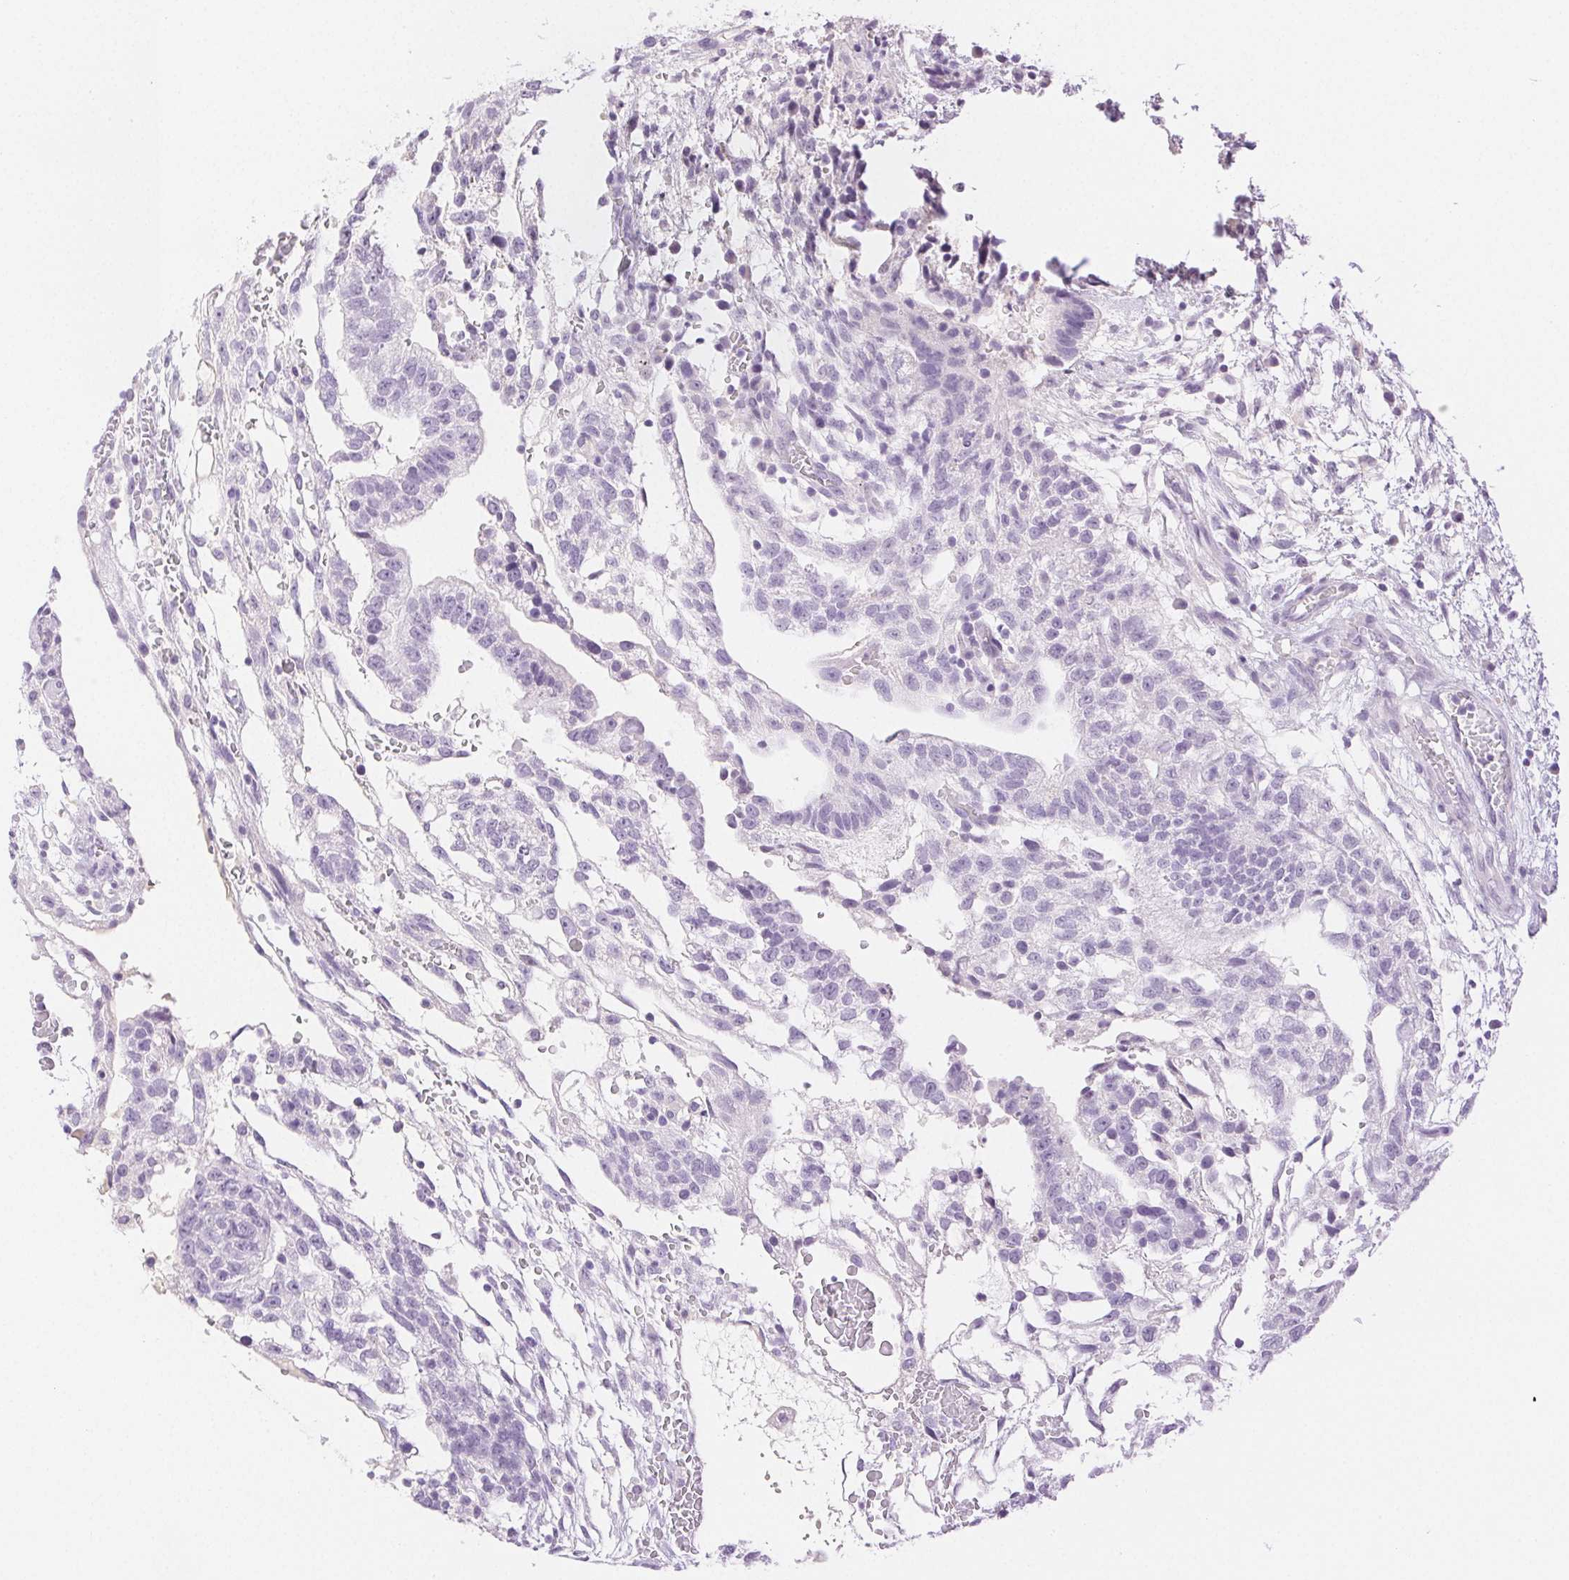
{"staining": {"intensity": "negative", "quantity": "none", "location": "none"}, "tissue": "testis cancer", "cell_type": "Tumor cells", "image_type": "cancer", "snomed": [{"axis": "morphology", "description": "Normal tissue, NOS"}, {"axis": "morphology", "description": "Carcinoma, Embryonal, NOS"}, {"axis": "topography", "description": "Testis"}], "caption": "This histopathology image is of testis cancer (embryonal carcinoma) stained with immunohistochemistry to label a protein in brown with the nuclei are counter-stained blue. There is no staining in tumor cells.", "gene": "SPACA4", "patient": {"sex": "male", "age": 32}}